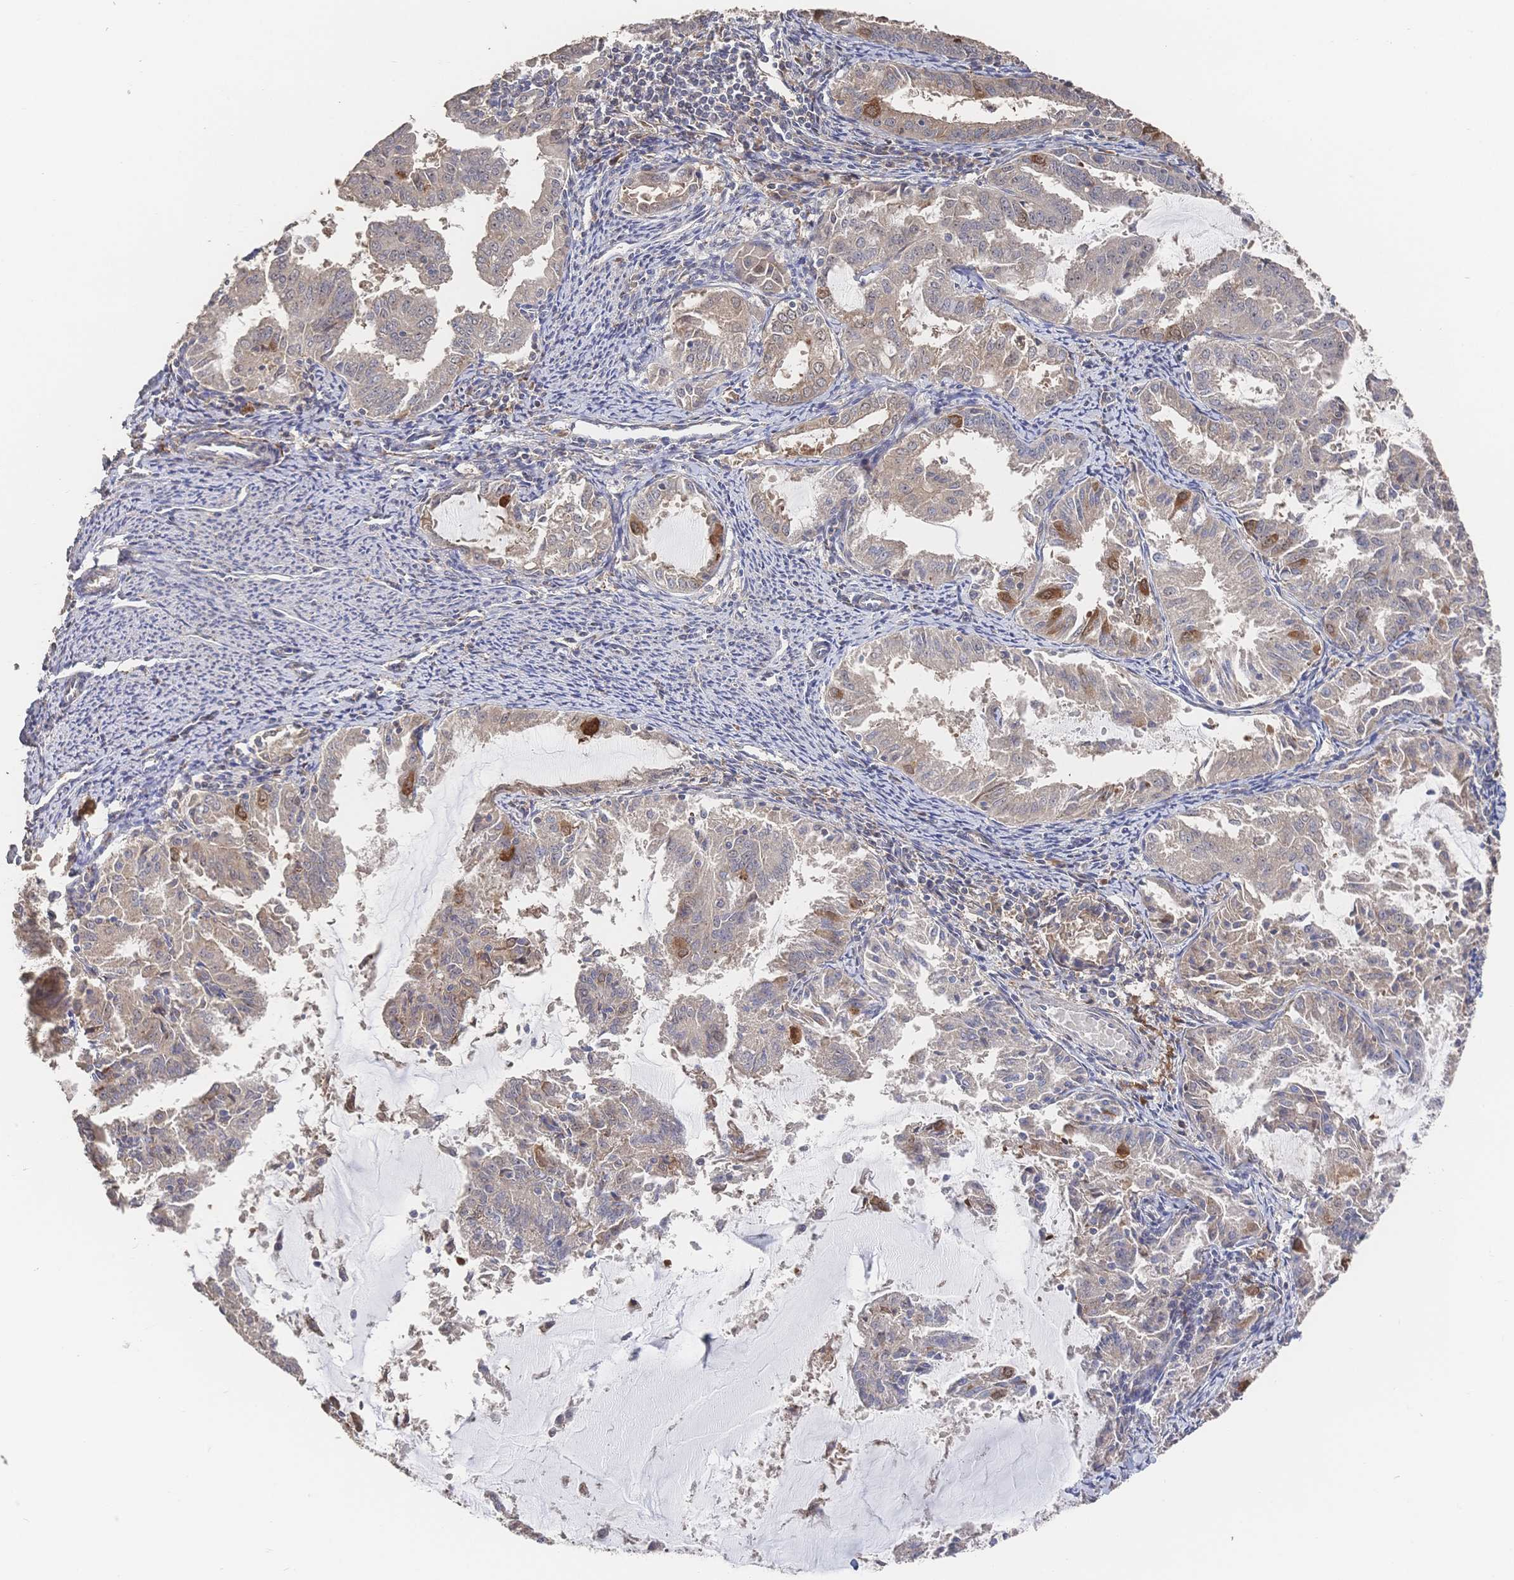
{"staining": {"intensity": "strong", "quantity": "<25%", "location": "cytoplasmic/membranous"}, "tissue": "endometrial cancer", "cell_type": "Tumor cells", "image_type": "cancer", "snomed": [{"axis": "morphology", "description": "Adenocarcinoma, NOS"}, {"axis": "topography", "description": "Endometrium"}], "caption": "Immunohistochemical staining of endometrial cancer (adenocarcinoma) shows strong cytoplasmic/membranous protein positivity in about <25% of tumor cells. Using DAB (3,3'-diaminobenzidine) (brown) and hematoxylin (blue) stains, captured at high magnification using brightfield microscopy.", "gene": "DNAJA4", "patient": {"sex": "female", "age": 70}}